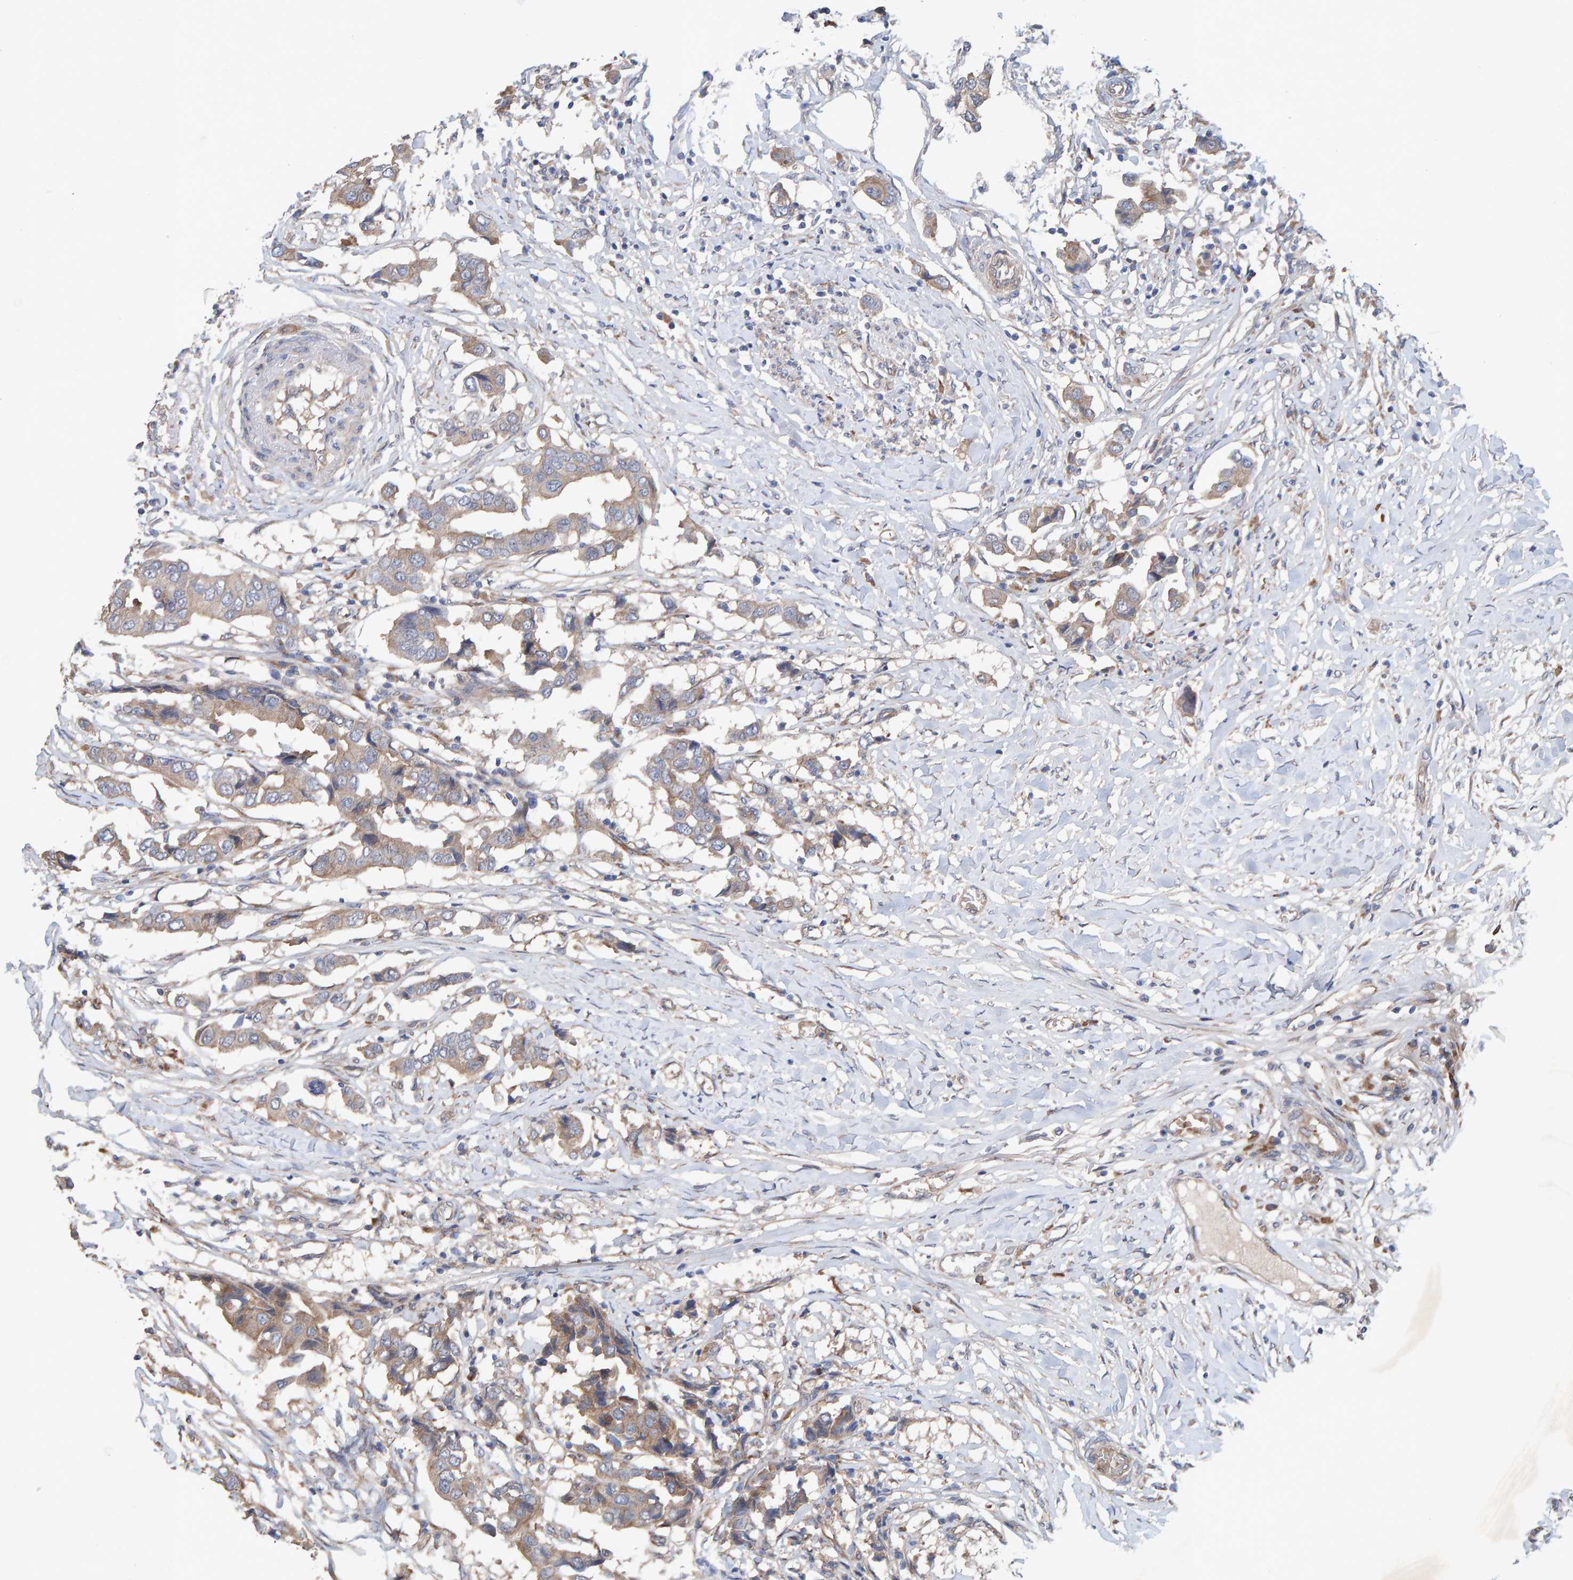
{"staining": {"intensity": "weak", "quantity": ">75%", "location": "cytoplasmic/membranous"}, "tissue": "breast cancer", "cell_type": "Tumor cells", "image_type": "cancer", "snomed": [{"axis": "morphology", "description": "Duct carcinoma"}, {"axis": "topography", "description": "Breast"}], "caption": "A high-resolution photomicrograph shows immunohistochemistry (IHC) staining of intraductal carcinoma (breast), which exhibits weak cytoplasmic/membranous expression in about >75% of tumor cells. Using DAB (3,3'-diaminobenzidine) (brown) and hematoxylin (blue) stains, captured at high magnification using brightfield microscopy.", "gene": "LRSAM1", "patient": {"sex": "female", "age": 80}}